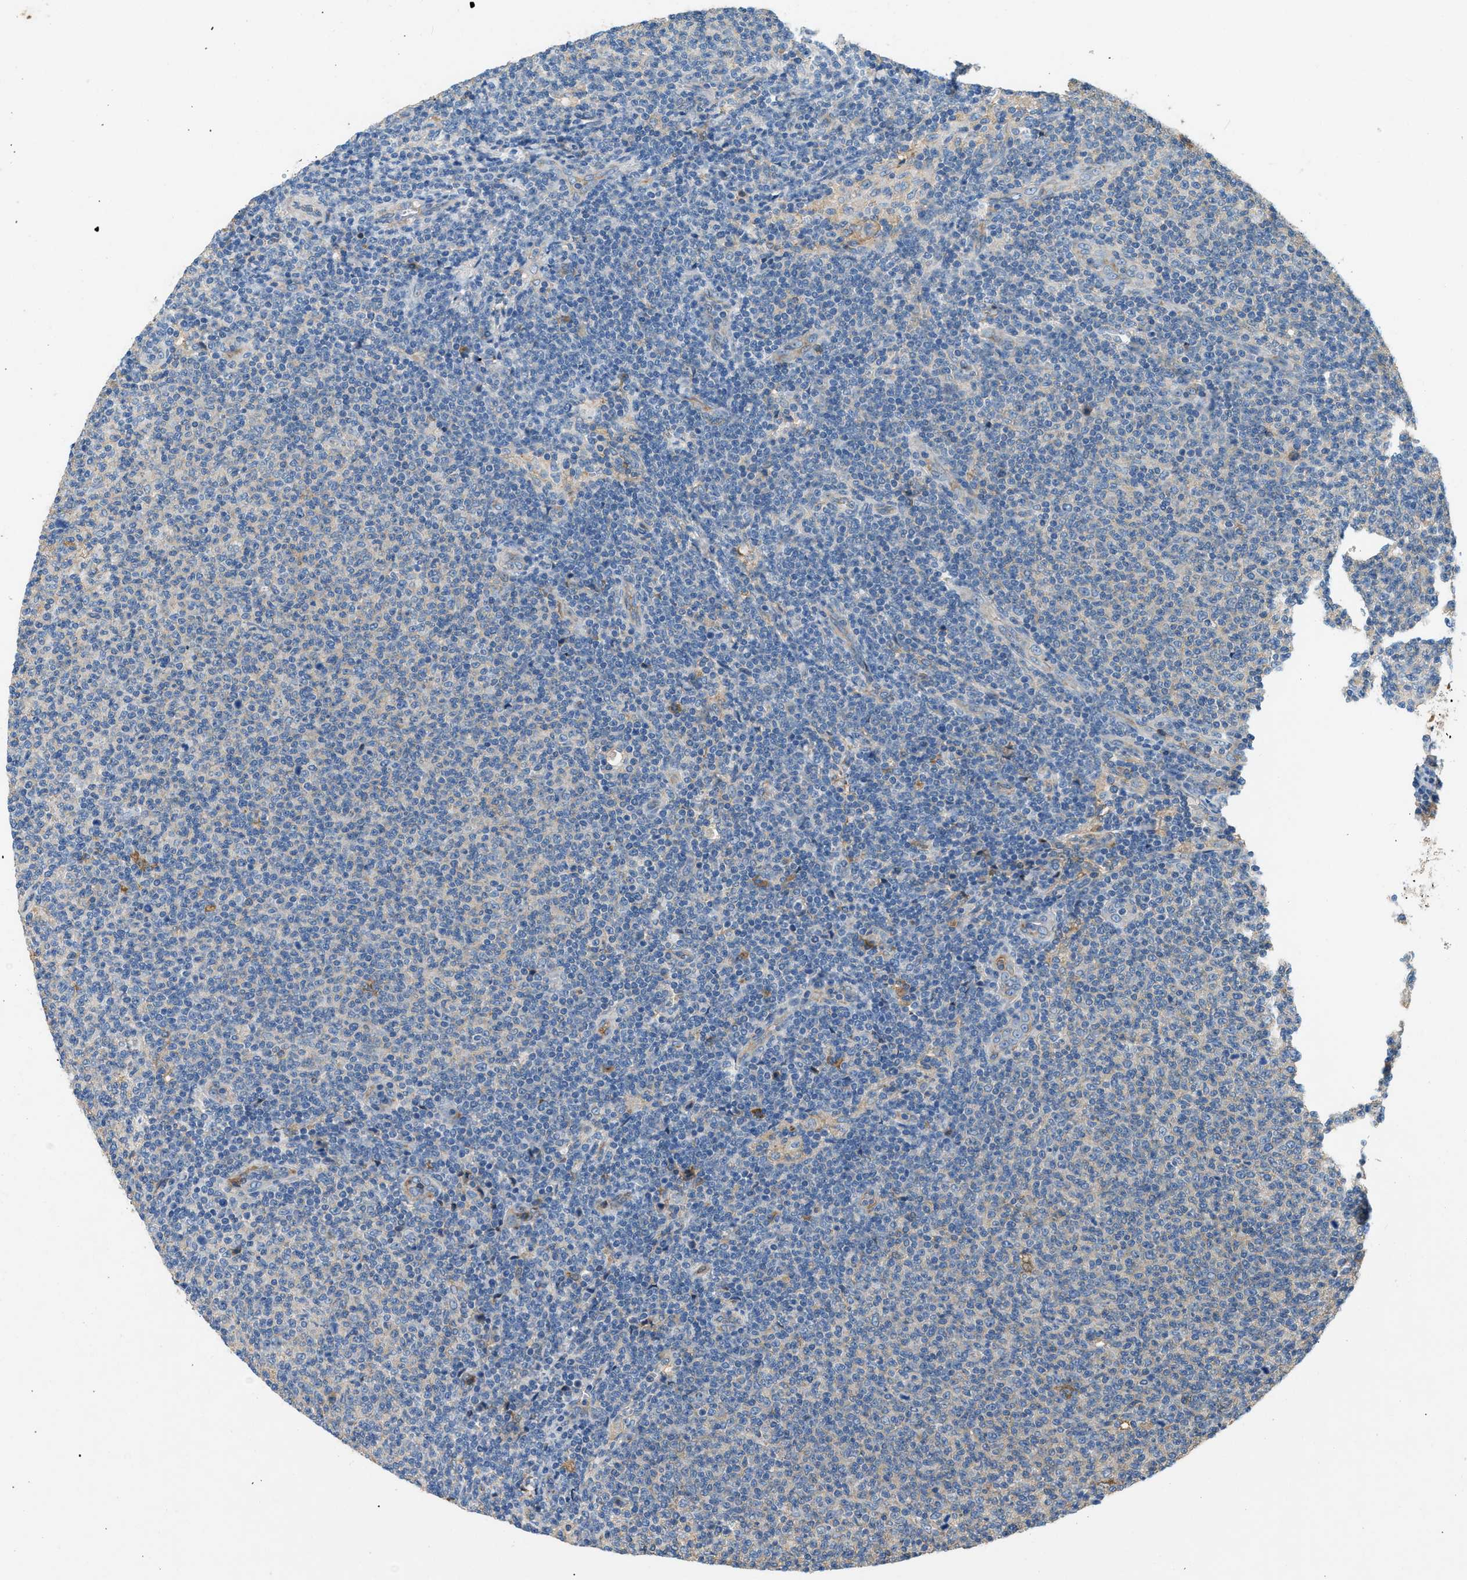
{"staining": {"intensity": "negative", "quantity": "none", "location": "none"}, "tissue": "lymphoma", "cell_type": "Tumor cells", "image_type": "cancer", "snomed": [{"axis": "morphology", "description": "Malignant lymphoma, non-Hodgkin's type, Low grade"}, {"axis": "topography", "description": "Lymph node"}], "caption": "IHC of low-grade malignant lymphoma, non-Hodgkin's type demonstrates no expression in tumor cells.", "gene": "STC1", "patient": {"sex": "male", "age": 66}}